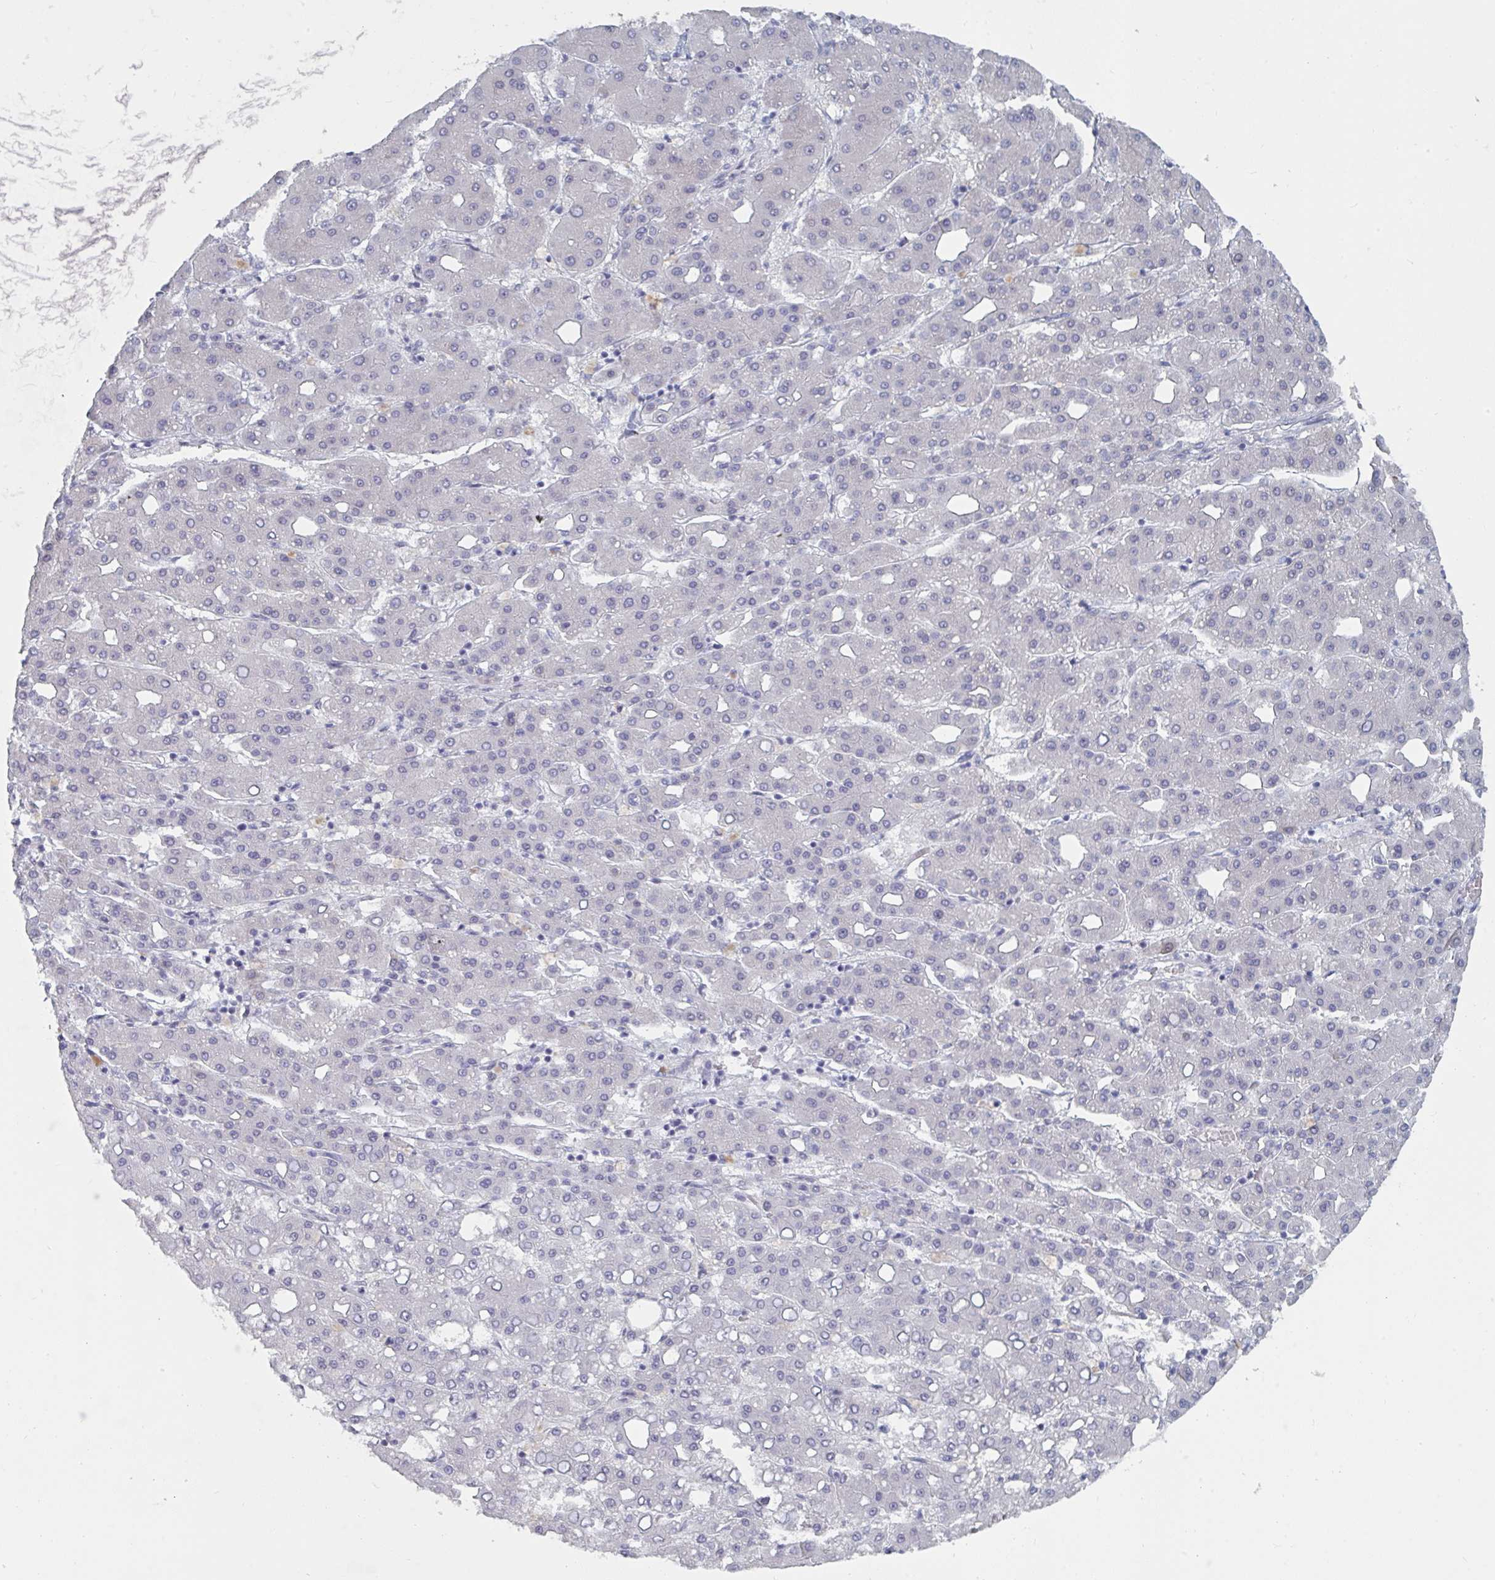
{"staining": {"intensity": "negative", "quantity": "none", "location": "none"}, "tissue": "liver cancer", "cell_type": "Tumor cells", "image_type": "cancer", "snomed": [{"axis": "morphology", "description": "Carcinoma, Hepatocellular, NOS"}, {"axis": "topography", "description": "Liver"}], "caption": "Tumor cells show no significant positivity in liver cancer.", "gene": "NR1H2", "patient": {"sex": "male", "age": 65}}